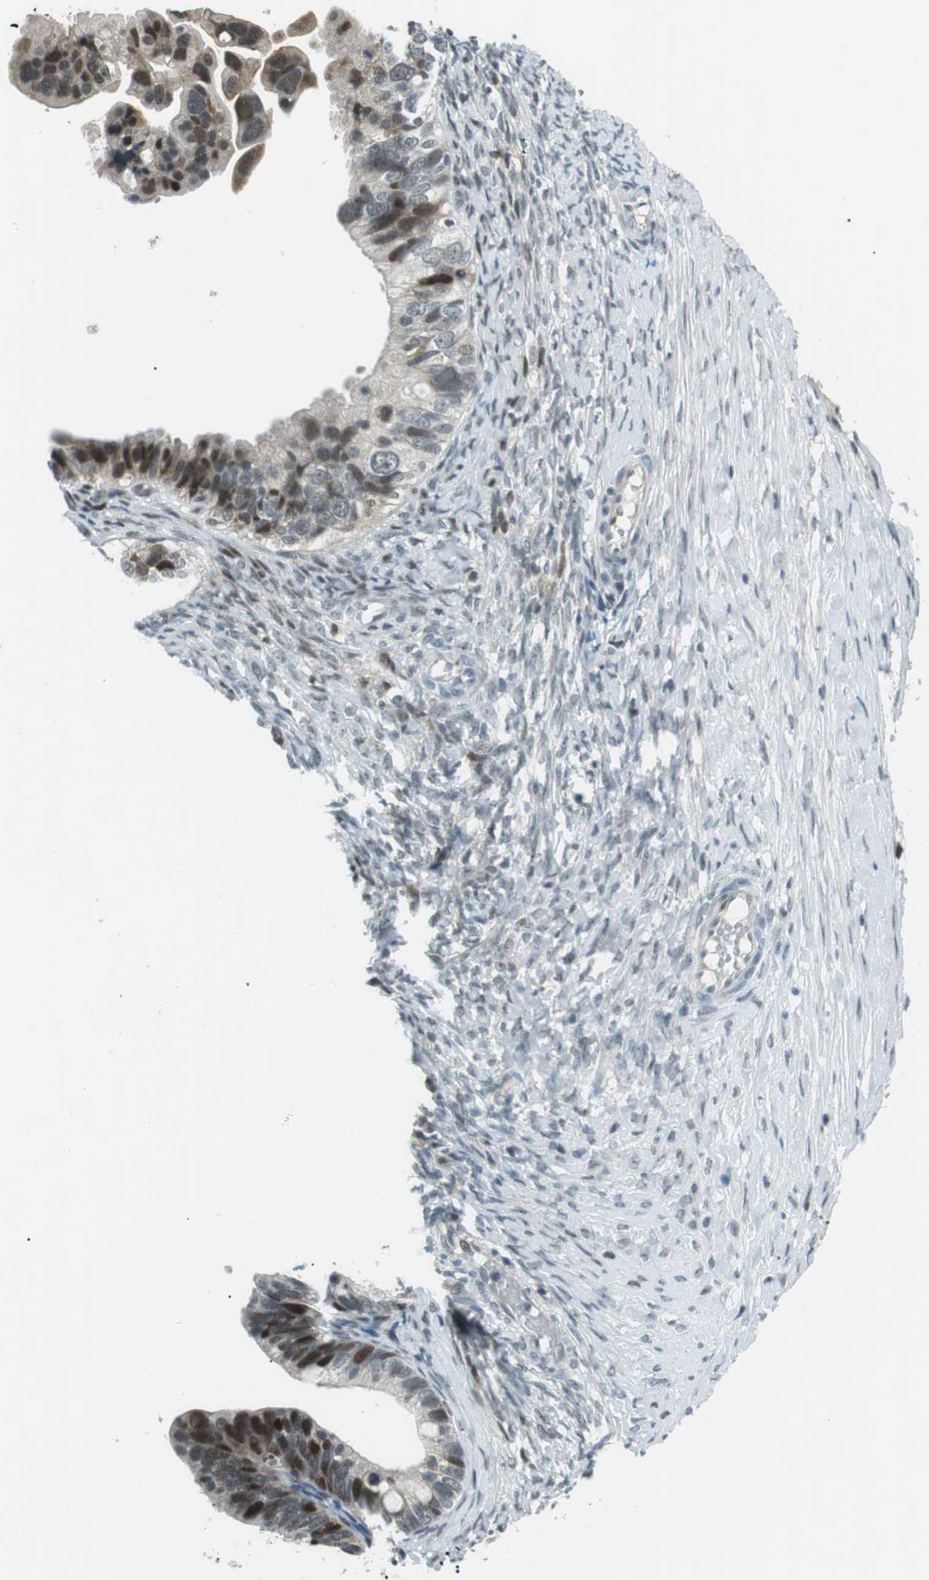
{"staining": {"intensity": "moderate", "quantity": "25%-75%", "location": "nuclear"}, "tissue": "ovarian cancer", "cell_type": "Tumor cells", "image_type": "cancer", "snomed": [{"axis": "morphology", "description": "Cystadenocarcinoma, serous, NOS"}, {"axis": "topography", "description": "Ovary"}], "caption": "Tumor cells show medium levels of moderate nuclear positivity in about 25%-75% of cells in ovarian cancer (serous cystadenocarcinoma). (Brightfield microscopy of DAB IHC at high magnification).", "gene": "PJA1", "patient": {"sex": "female", "age": 56}}